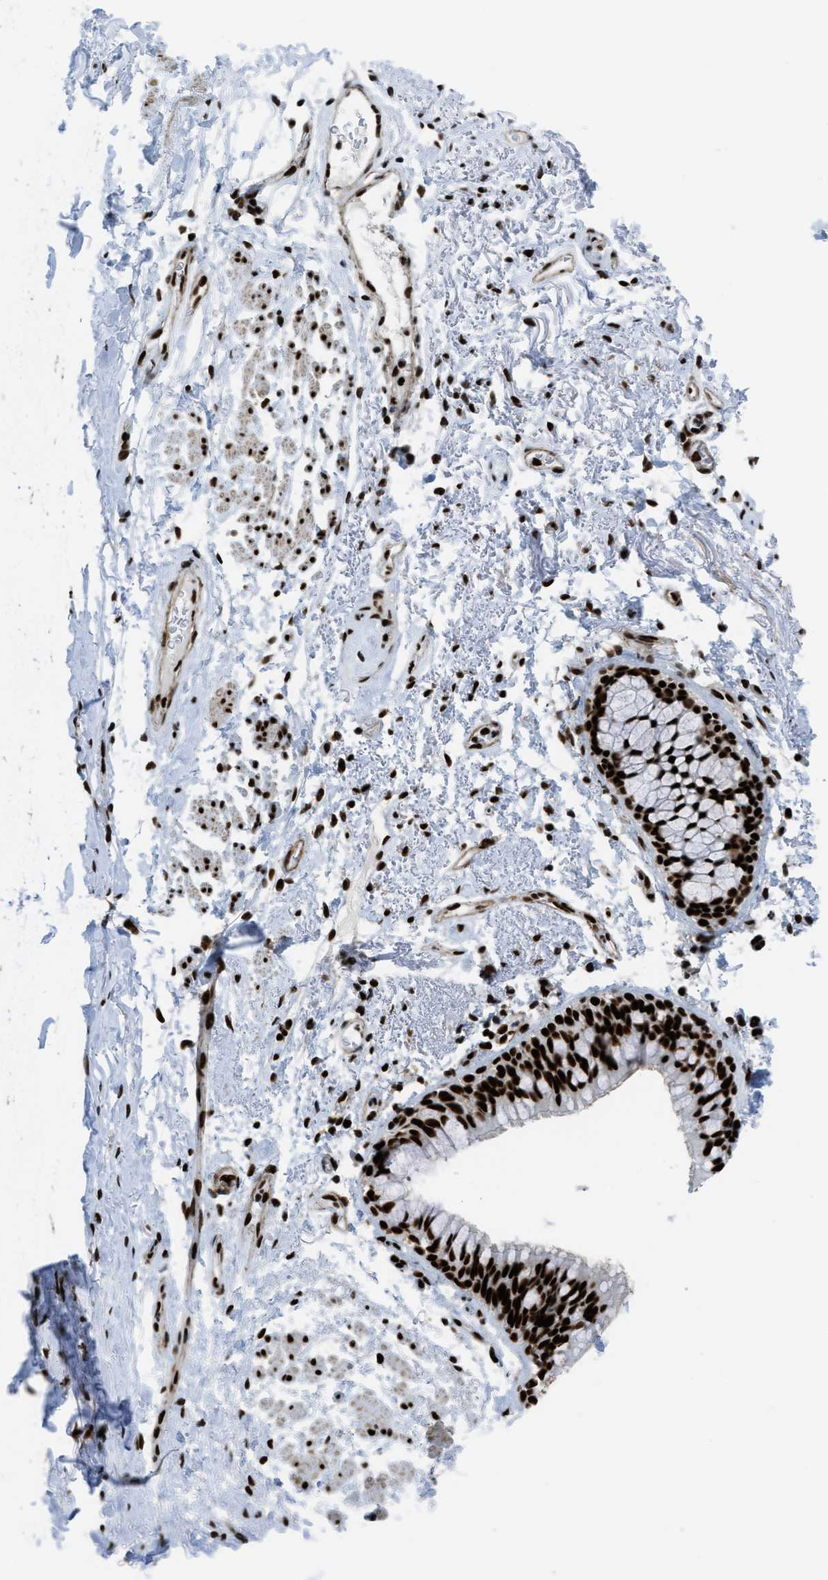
{"staining": {"intensity": "strong", "quantity": ">75%", "location": "nuclear"}, "tissue": "adipose tissue", "cell_type": "Adipocytes", "image_type": "normal", "snomed": [{"axis": "morphology", "description": "Normal tissue, NOS"}, {"axis": "topography", "description": "Cartilage tissue"}, {"axis": "topography", "description": "Bronchus"}], "caption": "High-magnification brightfield microscopy of benign adipose tissue stained with DAB (brown) and counterstained with hematoxylin (blue). adipocytes exhibit strong nuclear expression is seen in approximately>75% of cells. The staining was performed using DAB (3,3'-diaminobenzidine), with brown indicating positive protein expression. Nuclei are stained blue with hematoxylin.", "gene": "ZNF207", "patient": {"sex": "female", "age": 73}}